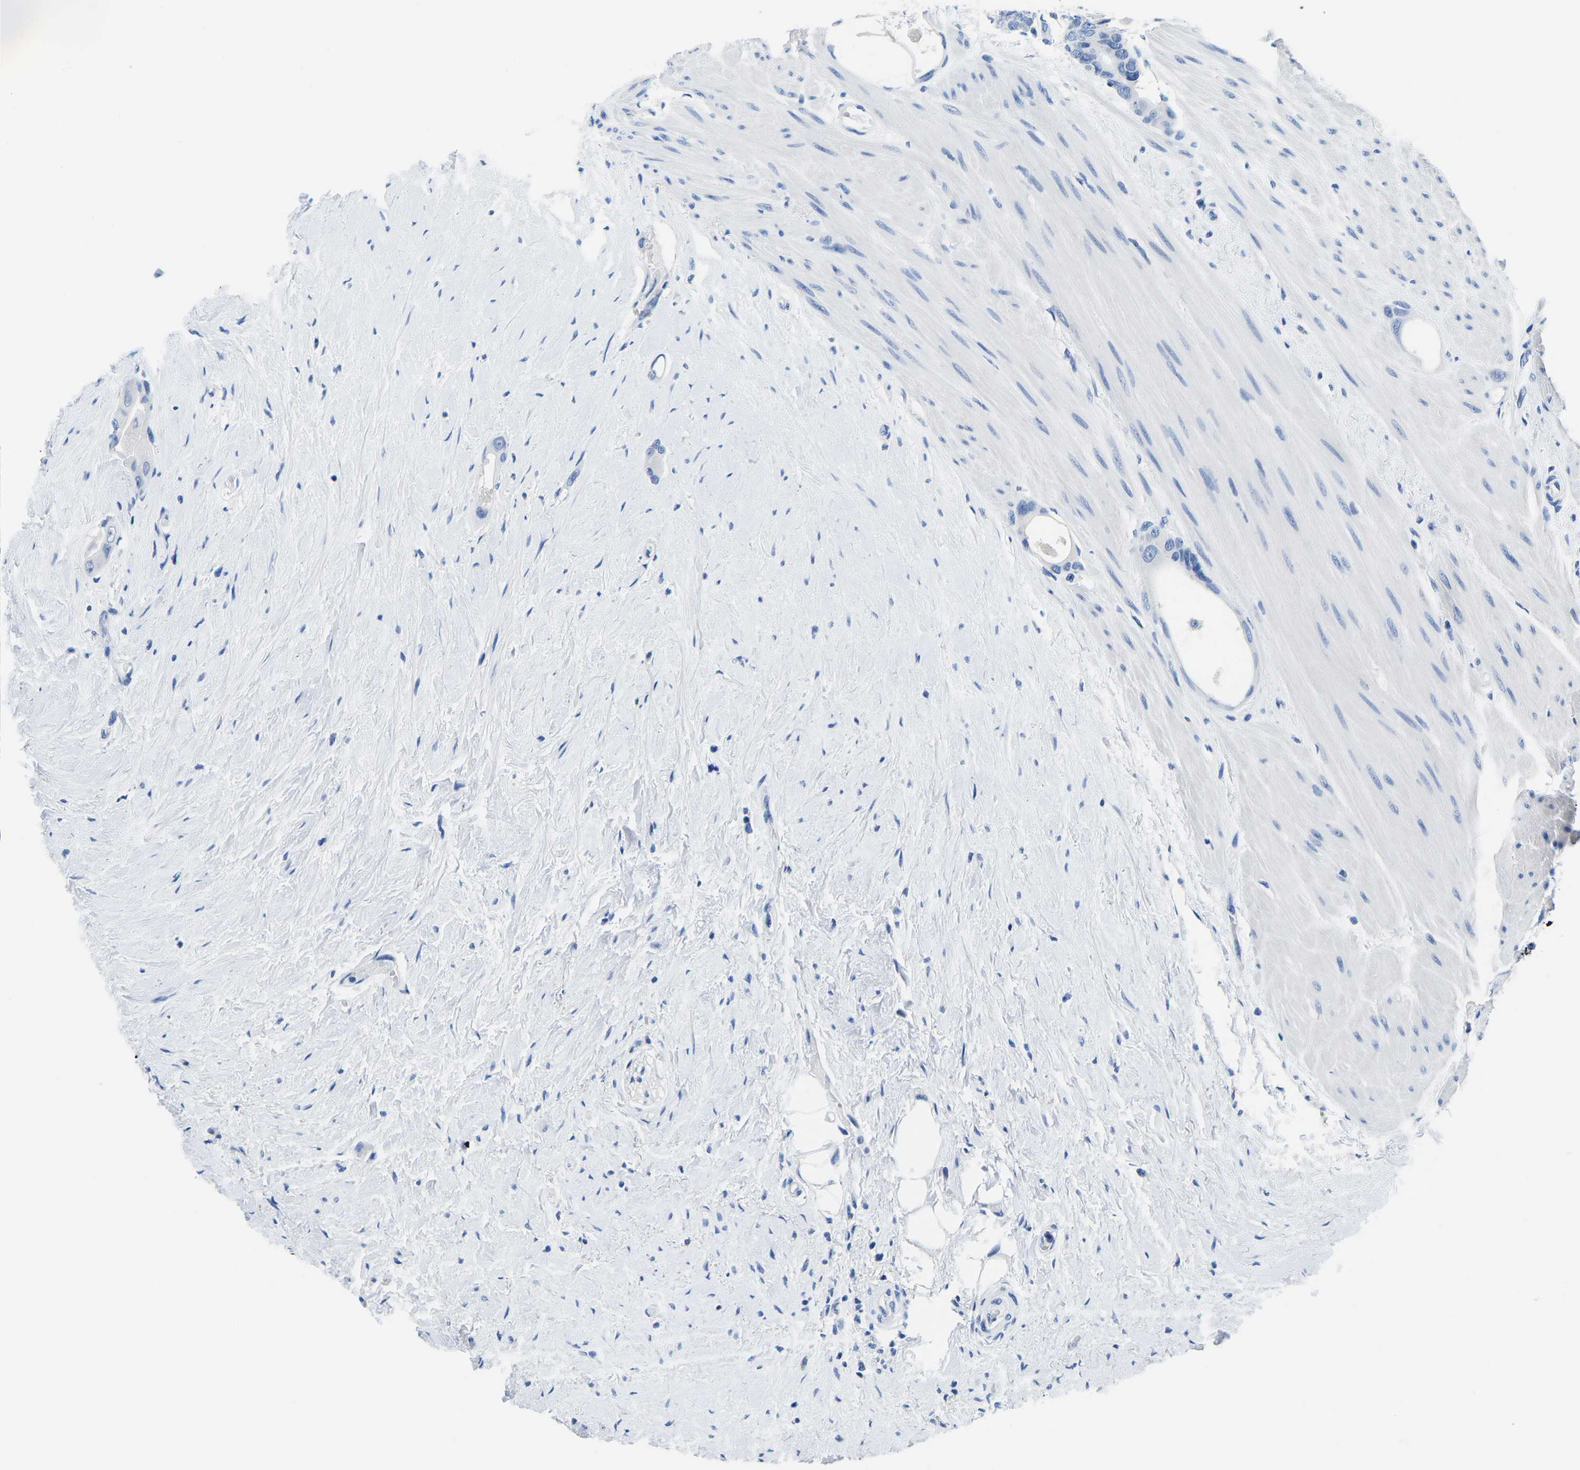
{"staining": {"intensity": "negative", "quantity": "none", "location": "none"}, "tissue": "colorectal cancer", "cell_type": "Tumor cells", "image_type": "cancer", "snomed": [{"axis": "morphology", "description": "Adenocarcinoma, NOS"}, {"axis": "topography", "description": "Rectum"}], "caption": "High magnification brightfield microscopy of colorectal adenocarcinoma stained with DAB (3,3'-diaminobenzidine) (brown) and counterstained with hematoxylin (blue): tumor cells show no significant positivity. The staining is performed using DAB brown chromogen with nuclei counter-stained in using hematoxylin.", "gene": "CYP1A2", "patient": {"sex": "male", "age": 51}}